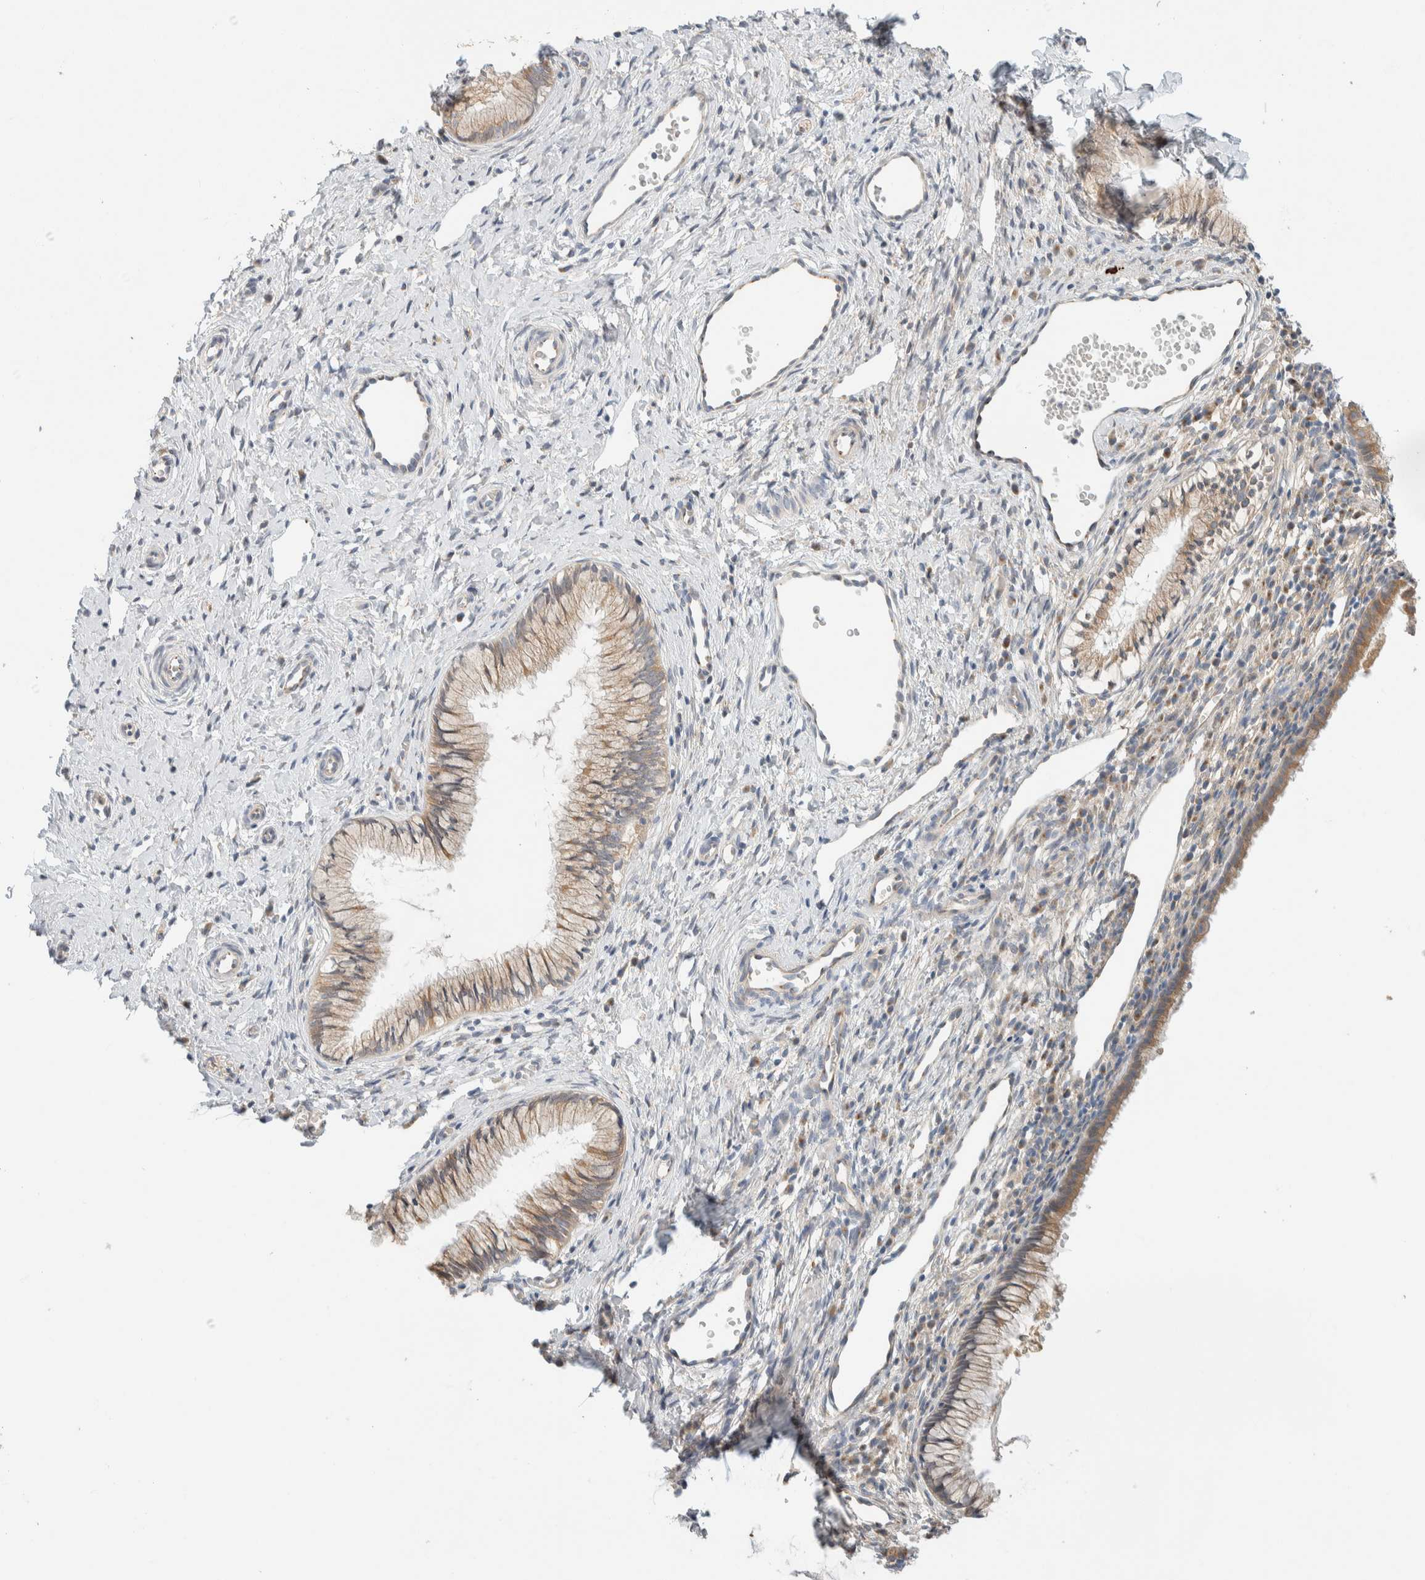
{"staining": {"intensity": "weak", "quantity": ">75%", "location": "cytoplasmic/membranous"}, "tissue": "cervix", "cell_type": "Glandular cells", "image_type": "normal", "snomed": [{"axis": "morphology", "description": "Normal tissue, NOS"}, {"axis": "topography", "description": "Cervix"}], "caption": "Protein staining of normal cervix shows weak cytoplasmic/membranous staining in approximately >75% of glandular cells.", "gene": "TMEM184B", "patient": {"sex": "female", "age": 27}}